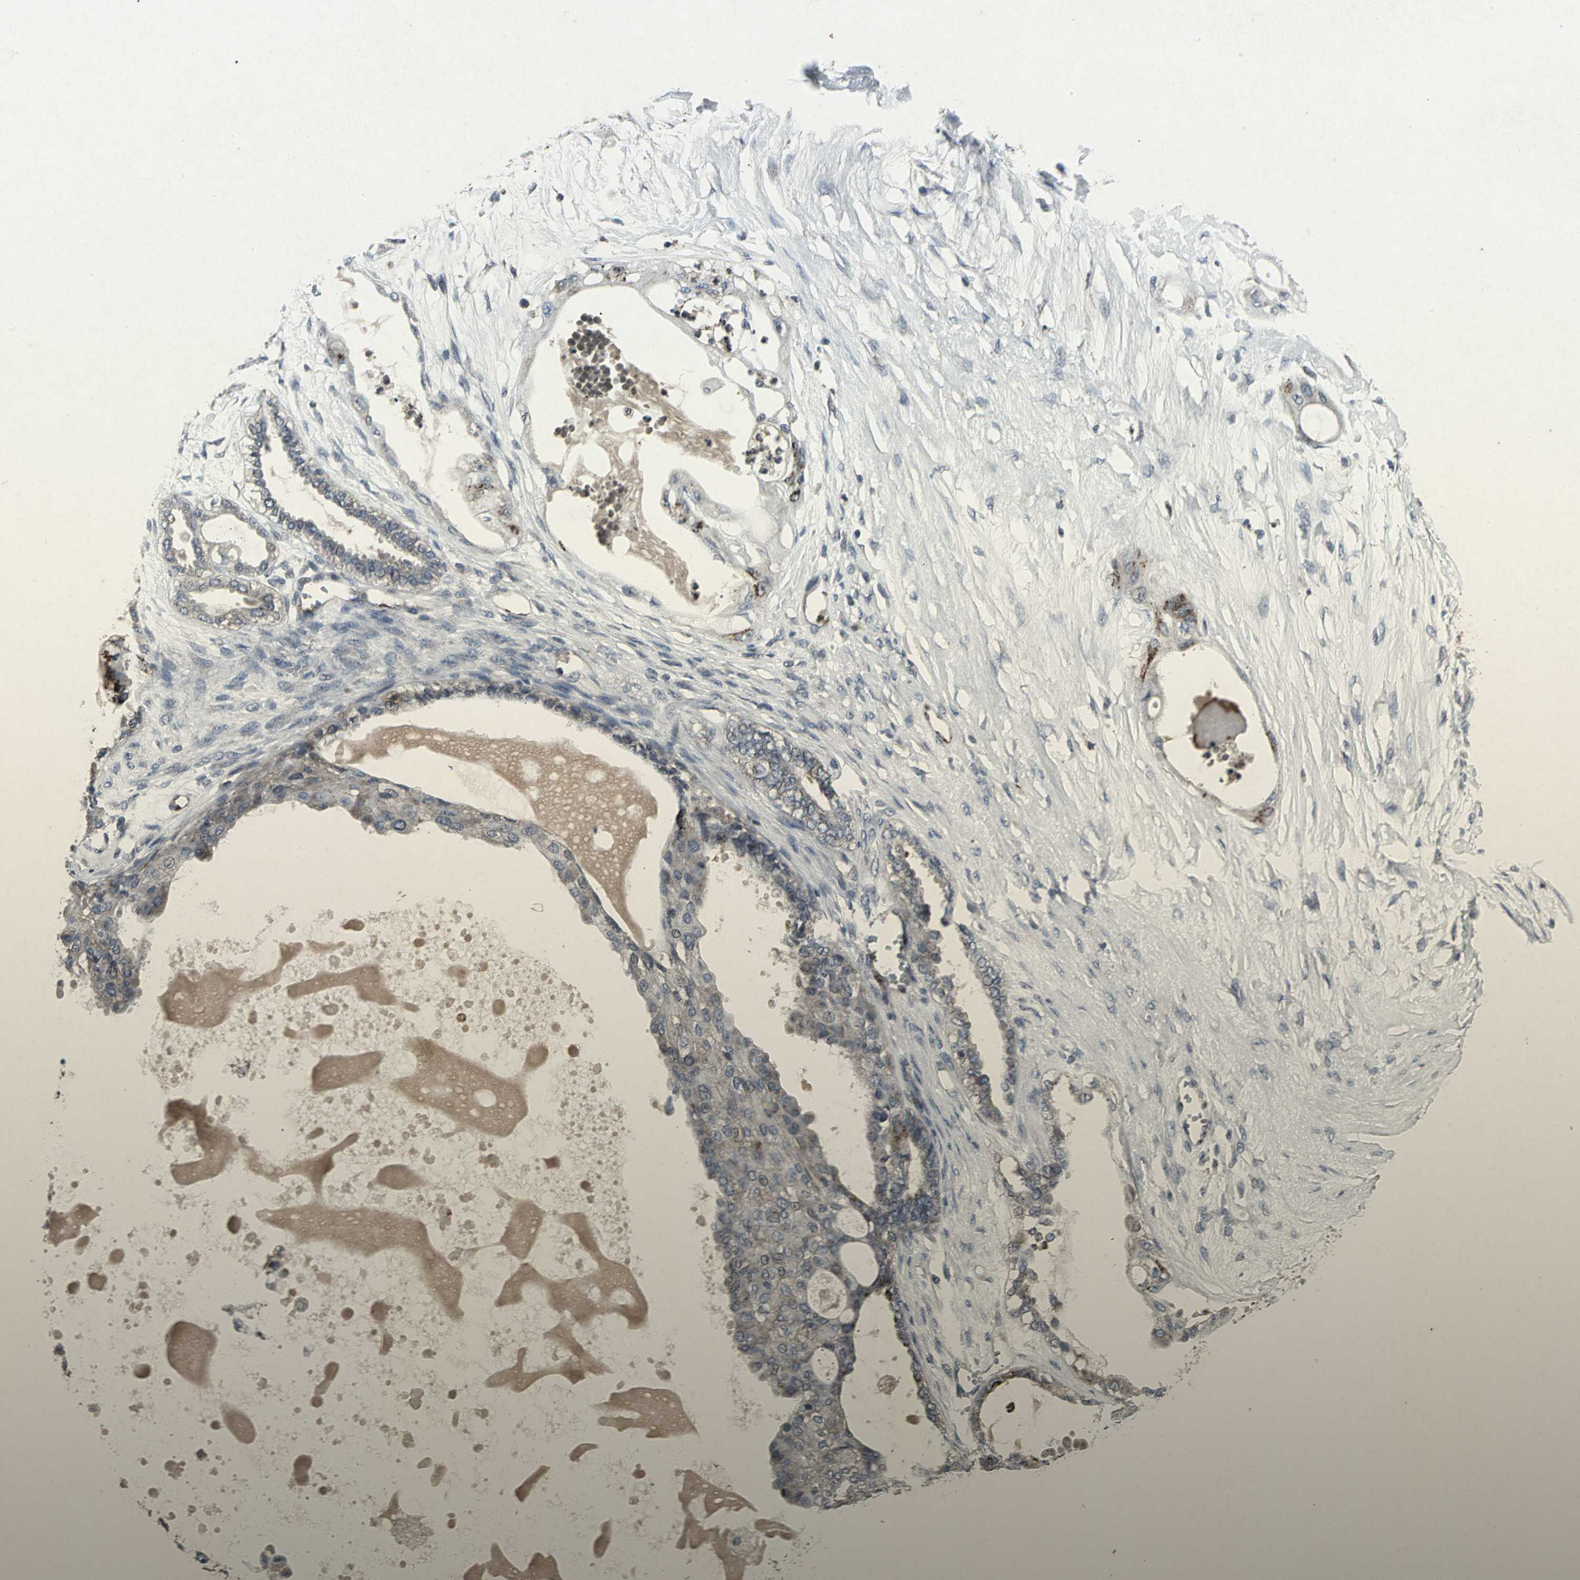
{"staining": {"intensity": "weak", "quantity": "<25%", "location": "cytoplasmic/membranous"}, "tissue": "ovarian cancer", "cell_type": "Tumor cells", "image_type": "cancer", "snomed": [{"axis": "morphology", "description": "Carcinoma, NOS"}, {"axis": "morphology", "description": "Carcinoma, endometroid"}, {"axis": "topography", "description": "Ovary"}], "caption": "The micrograph displays no staining of tumor cells in ovarian cancer.", "gene": "BMP4", "patient": {"sex": "female", "age": 50}}